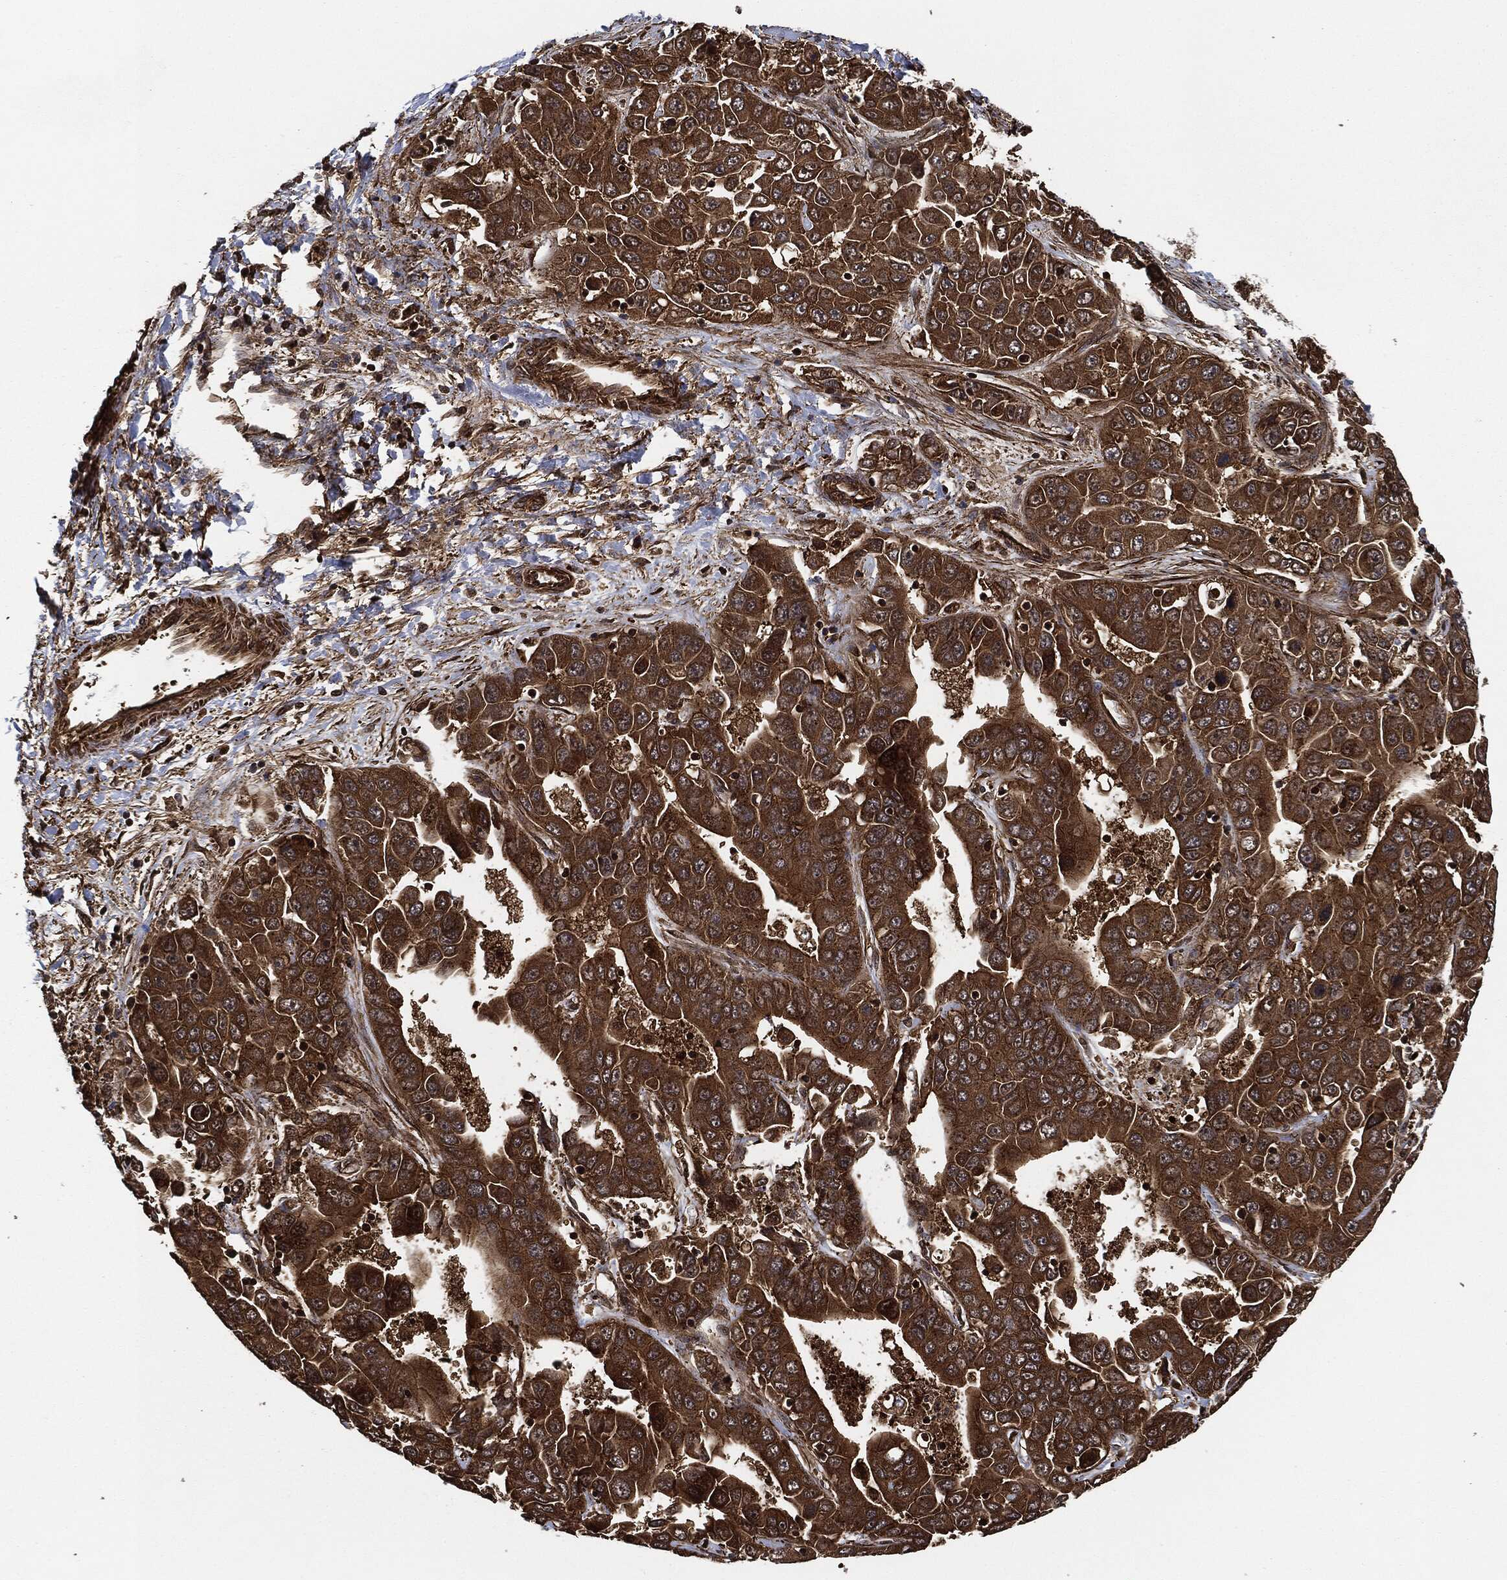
{"staining": {"intensity": "strong", "quantity": ">75%", "location": "cytoplasmic/membranous"}, "tissue": "liver cancer", "cell_type": "Tumor cells", "image_type": "cancer", "snomed": [{"axis": "morphology", "description": "Cholangiocarcinoma"}, {"axis": "topography", "description": "Liver"}], "caption": "Immunohistochemistry of human liver cancer shows high levels of strong cytoplasmic/membranous expression in about >75% of tumor cells.", "gene": "CEP290", "patient": {"sex": "female", "age": 52}}